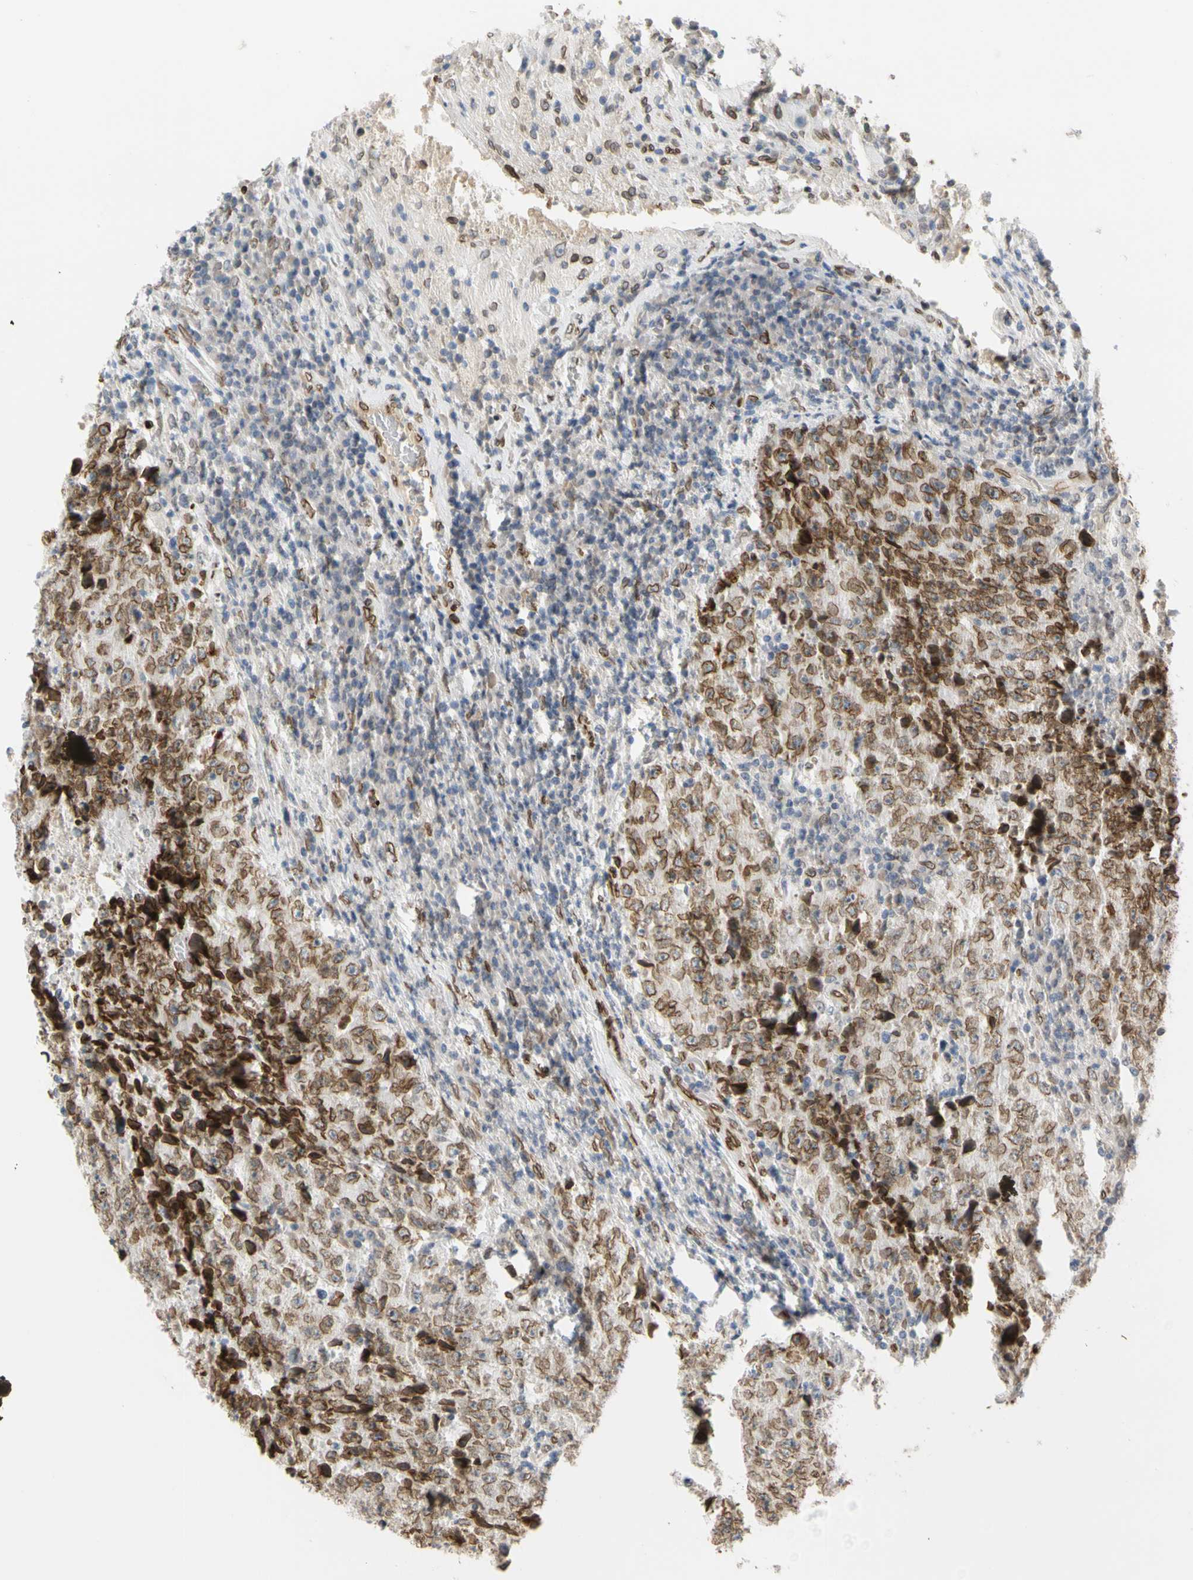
{"staining": {"intensity": "strong", "quantity": ">75%", "location": "cytoplasmic/membranous,nuclear"}, "tissue": "testis cancer", "cell_type": "Tumor cells", "image_type": "cancer", "snomed": [{"axis": "morphology", "description": "Necrosis, NOS"}, {"axis": "morphology", "description": "Carcinoma, Embryonal, NOS"}, {"axis": "topography", "description": "Testis"}], "caption": "Tumor cells demonstrate high levels of strong cytoplasmic/membranous and nuclear expression in about >75% of cells in testis cancer (embryonal carcinoma). (DAB = brown stain, brightfield microscopy at high magnification).", "gene": "SUN1", "patient": {"sex": "male", "age": 19}}